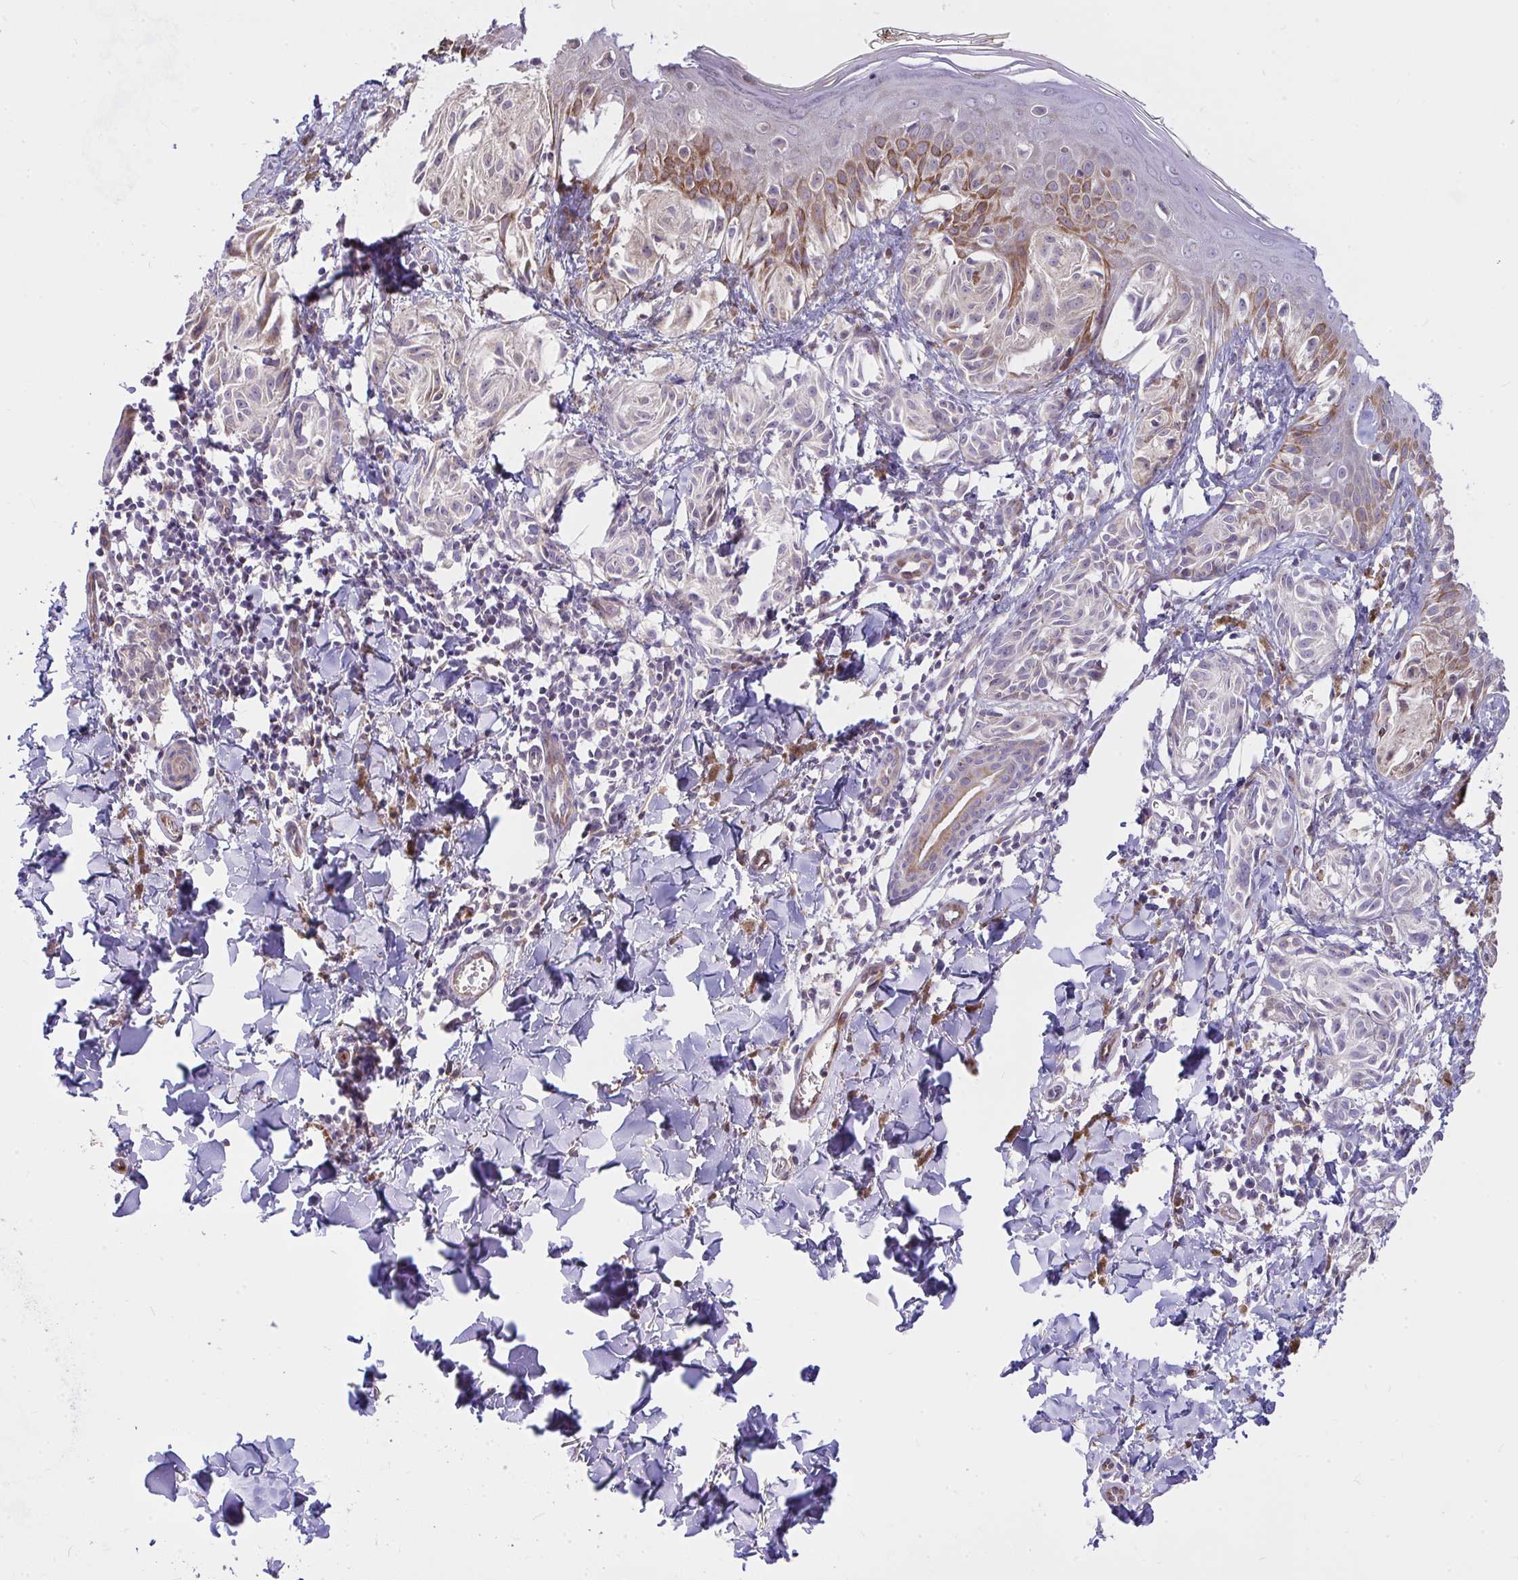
{"staining": {"intensity": "negative", "quantity": "none", "location": "none"}, "tissue": "melanoma", "cell_type": "Tumor cells", "image_type": "cancer", "snomed": [{"axis": "morphology", "description": "Malignant melanoma, NOS"}, {"axis": "topography", "description": "Skin"}], "caption": "This is an immunohistochemistry (IHC) micrograph of melanoma. There is no staining in tumor cells.", "gene": "CEP63", "patient": {"sex": "female", "age": 38}}